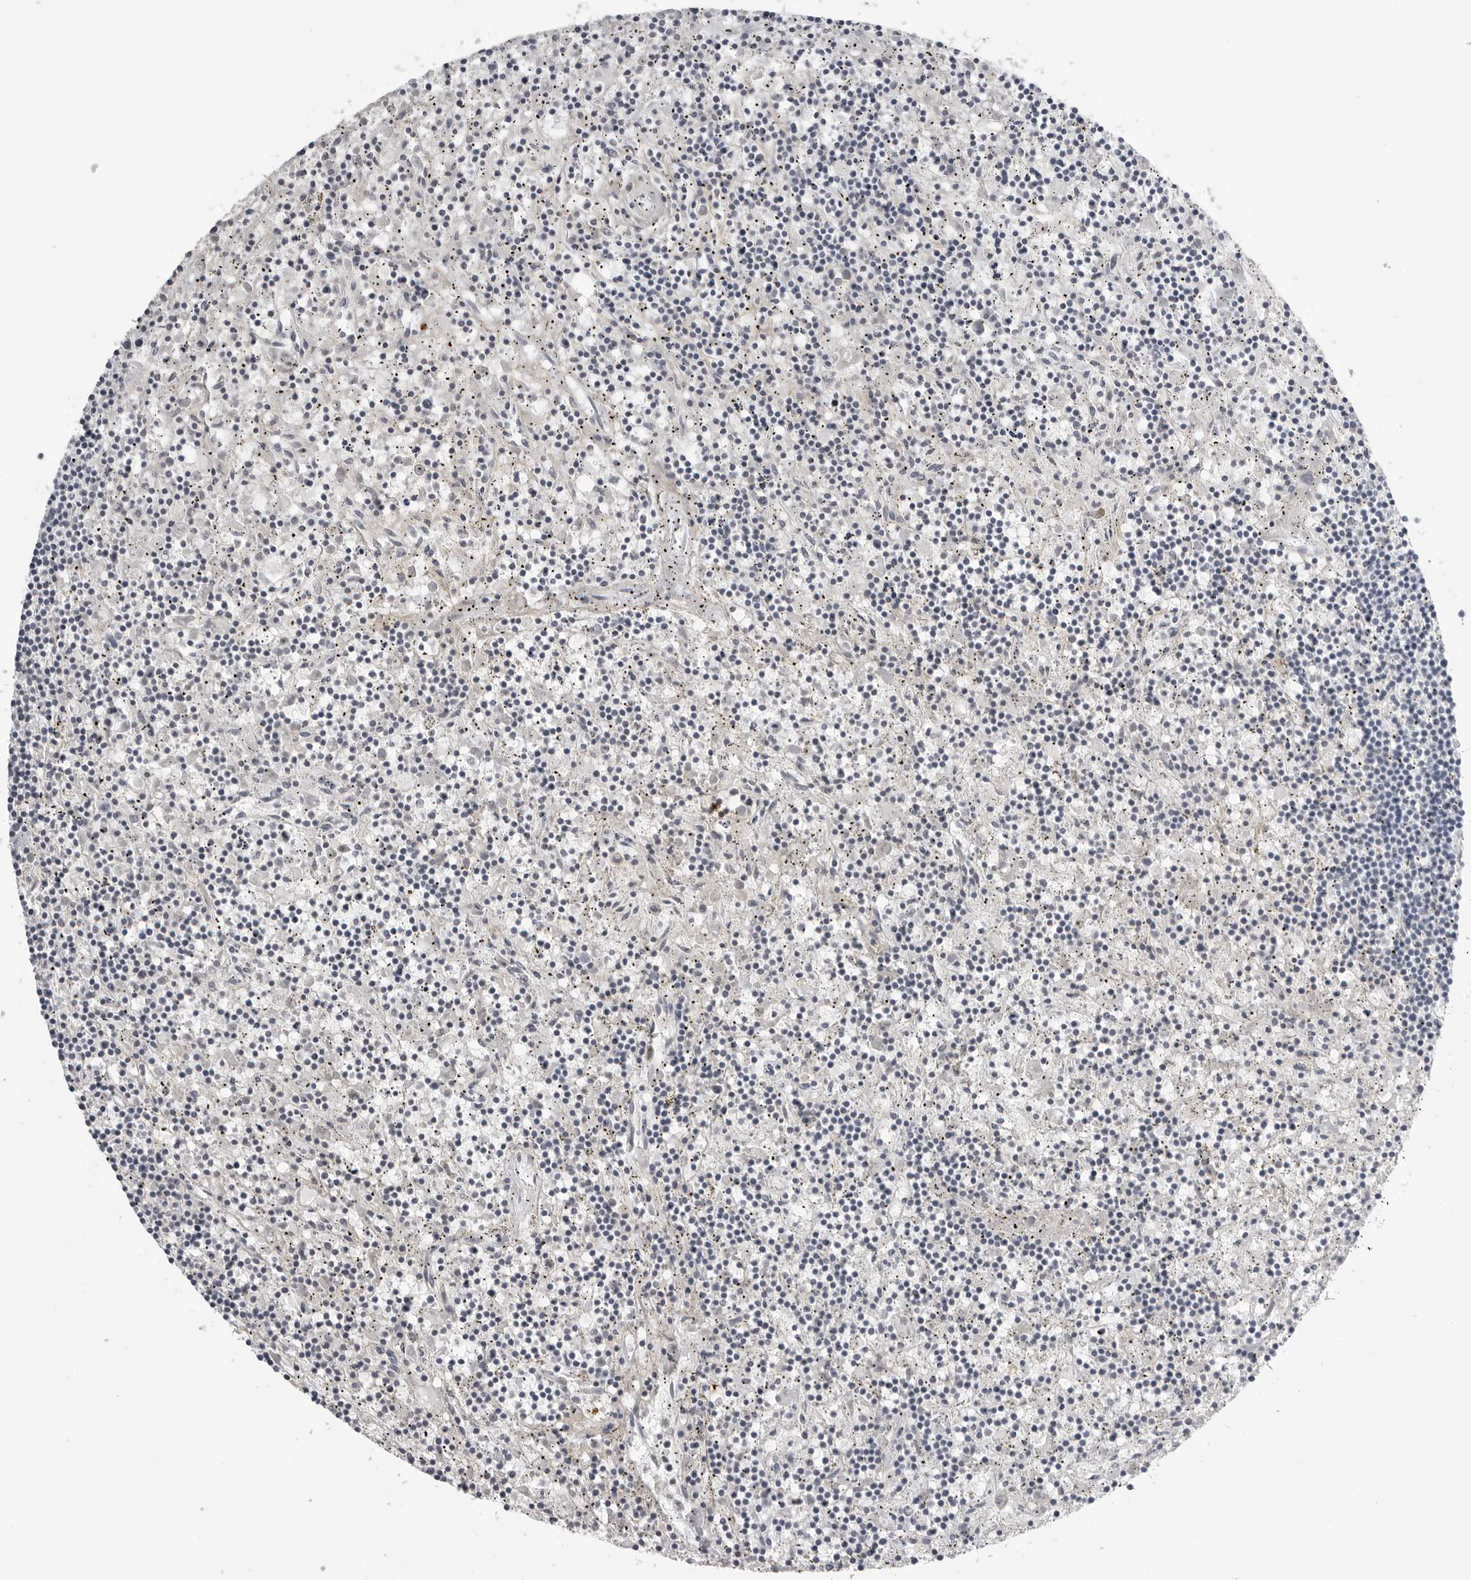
{"staining": {"intensity": "negative", "quantity": "none", "location": "none"}, "tissue": "lymphoma", "cell_type": "Tumor cells", "image_type": "cancer", "snomed": [{"axis": "morphology", "description": "Malignant lymphoma, non-Hodgkin's type, Low grade"}, {"axis": "topography", "description": "Spleen"}], "caption": "Protein analysis of lymphoma shows no significant positivity in tumor cells.", "gene": "SERPINF2", "patient": {"sex": "male", "age": 76}}